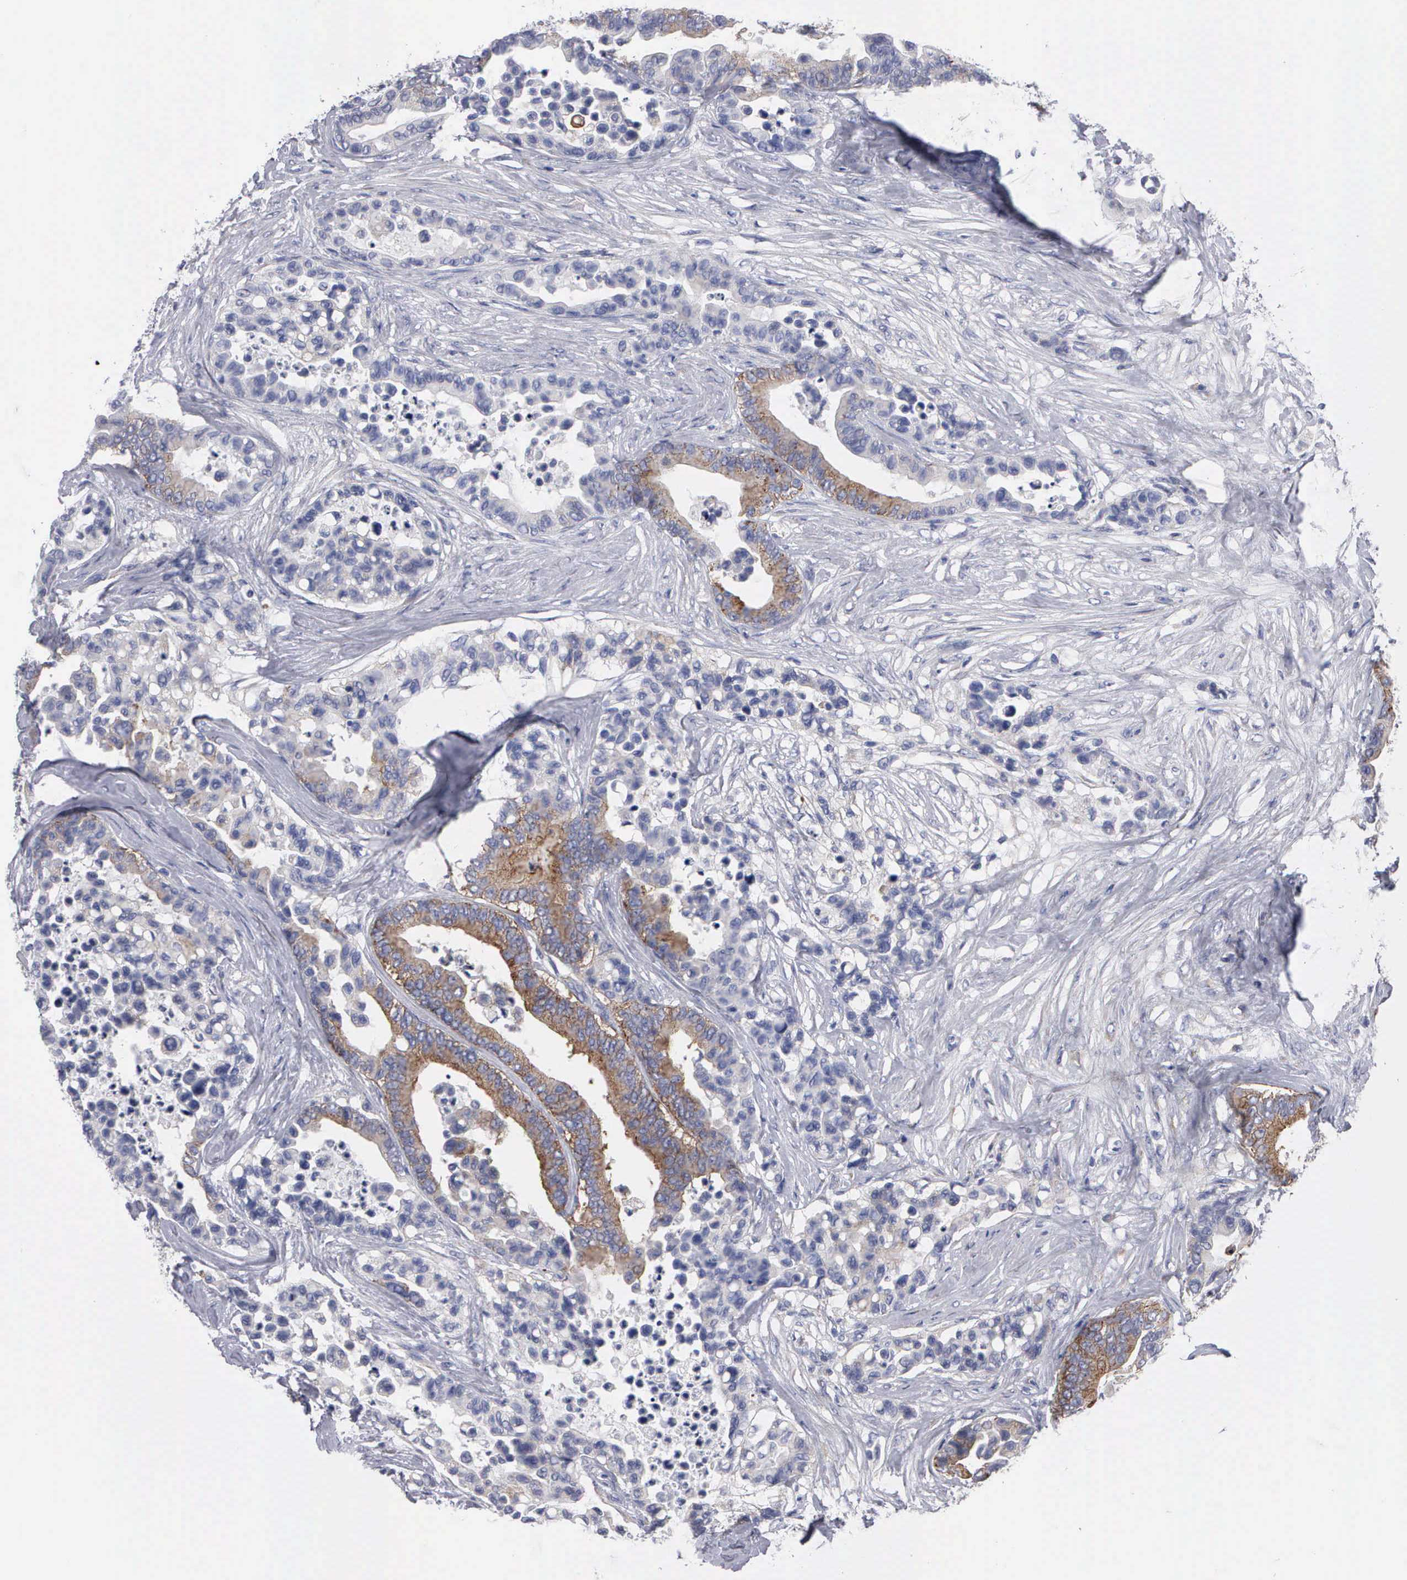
{"staining": {"intensity": "moderate", "quantity": "25%-75%", "location": "cytoplasmic/membranous"}, "tissue": "colorectal cancer", "cell_type": "Tumor cells", "image_type": "cancer", "snomed": [{"axis": "morphology", "description": "Adenocarcinoma, NOS"}, {"axis": "topography", "description": "Colon"}], "caption": "DAB immunohistochemical staining of human adenocarcinoma (colorectal) displays moderate cytoplasmic/membranous protein staining in about 25%-75% of tumor cells.", "gene": "TXLNG", "patient": {"sex": "male", "age": 82}}